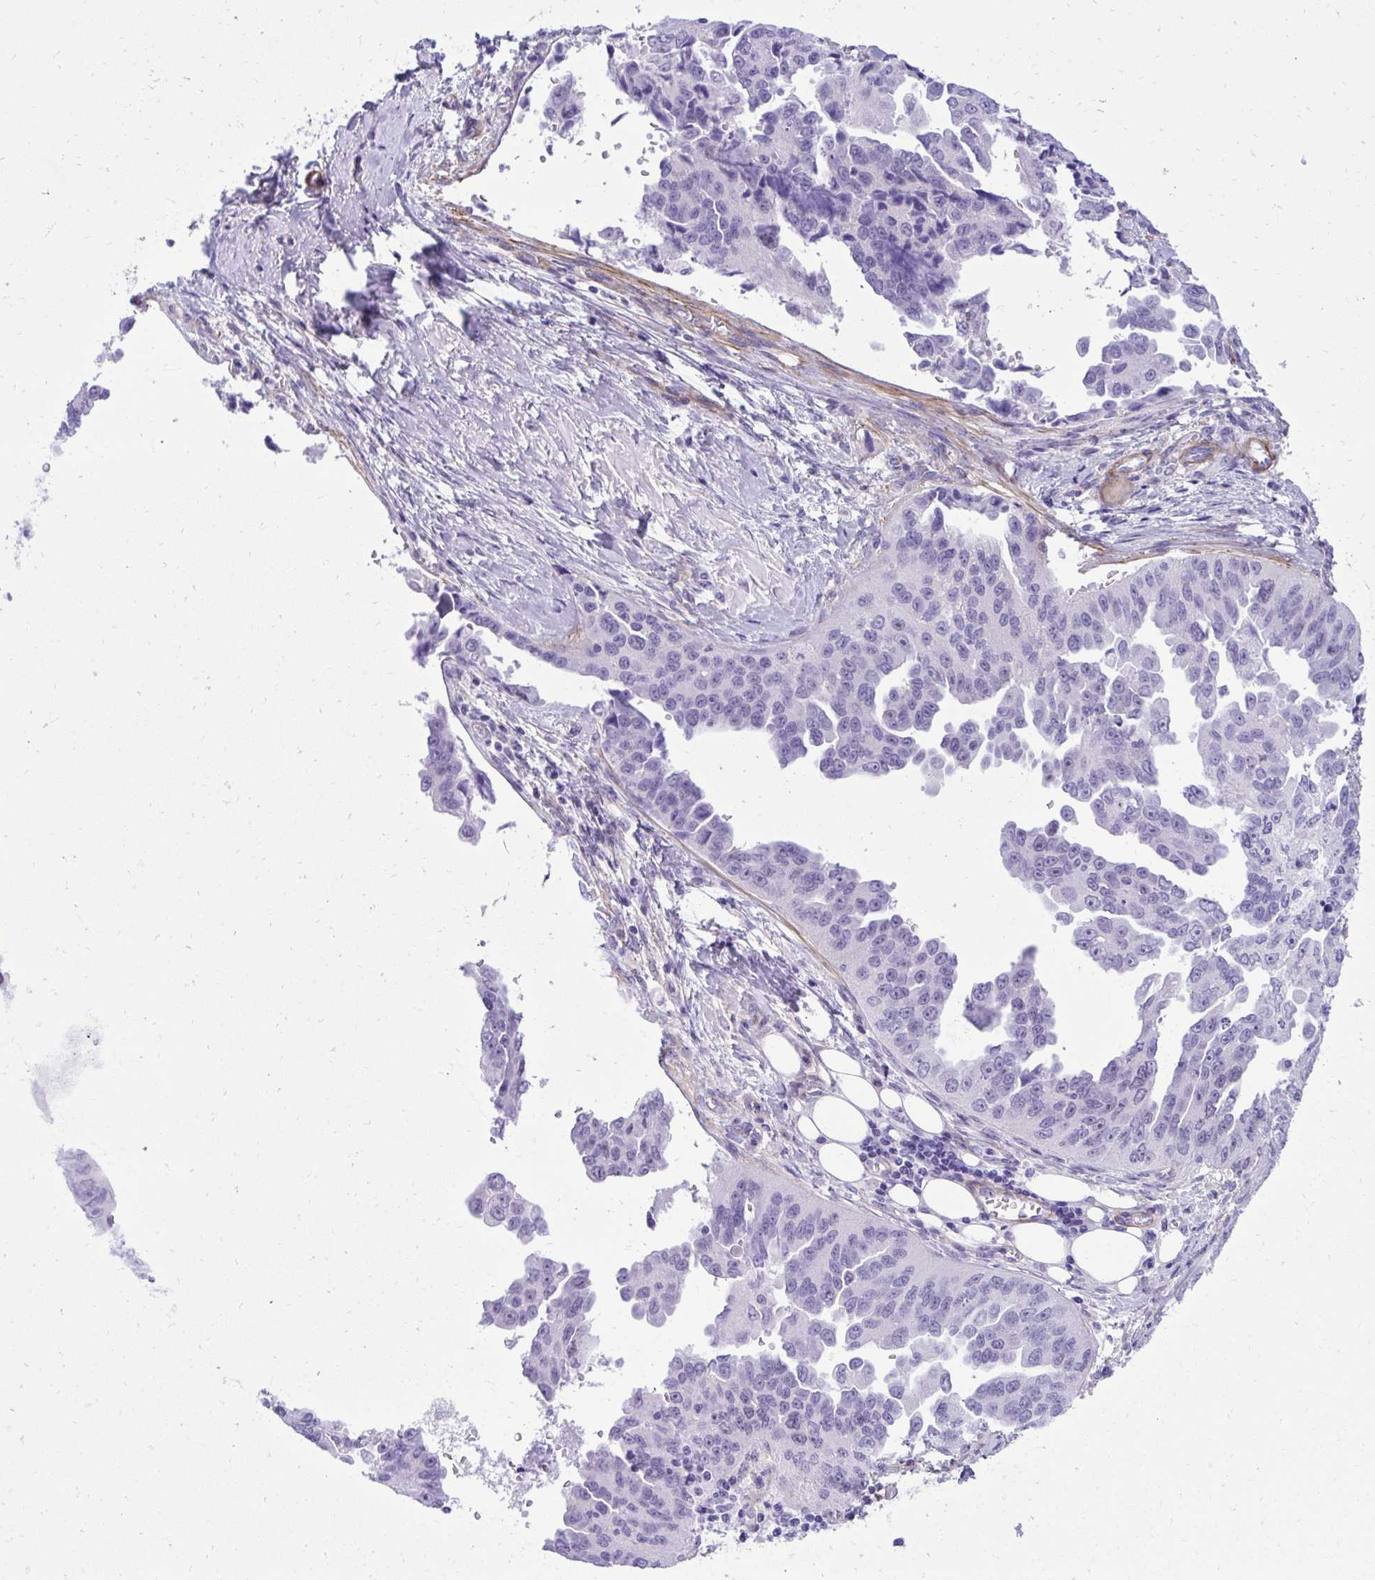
{"staining": {"intensity": "negative", "quantity": "none", "location": "none"}, "tissue": "ovarian cancer", "cell_type": "Tumor cells", "image_type": "cancer", "snomed": [{"axis": "morphology", "description": "Cystadenocarcinoma, serous, NOS"}, {"axis": "topography", "description": "Ovary"}], "caption": "Immunohistochemistry of human ovarian cancer demonstrates no expression in tumor cells.", "gene": "PITPNM3", "patient": {"sex": "female", "age": 75}}